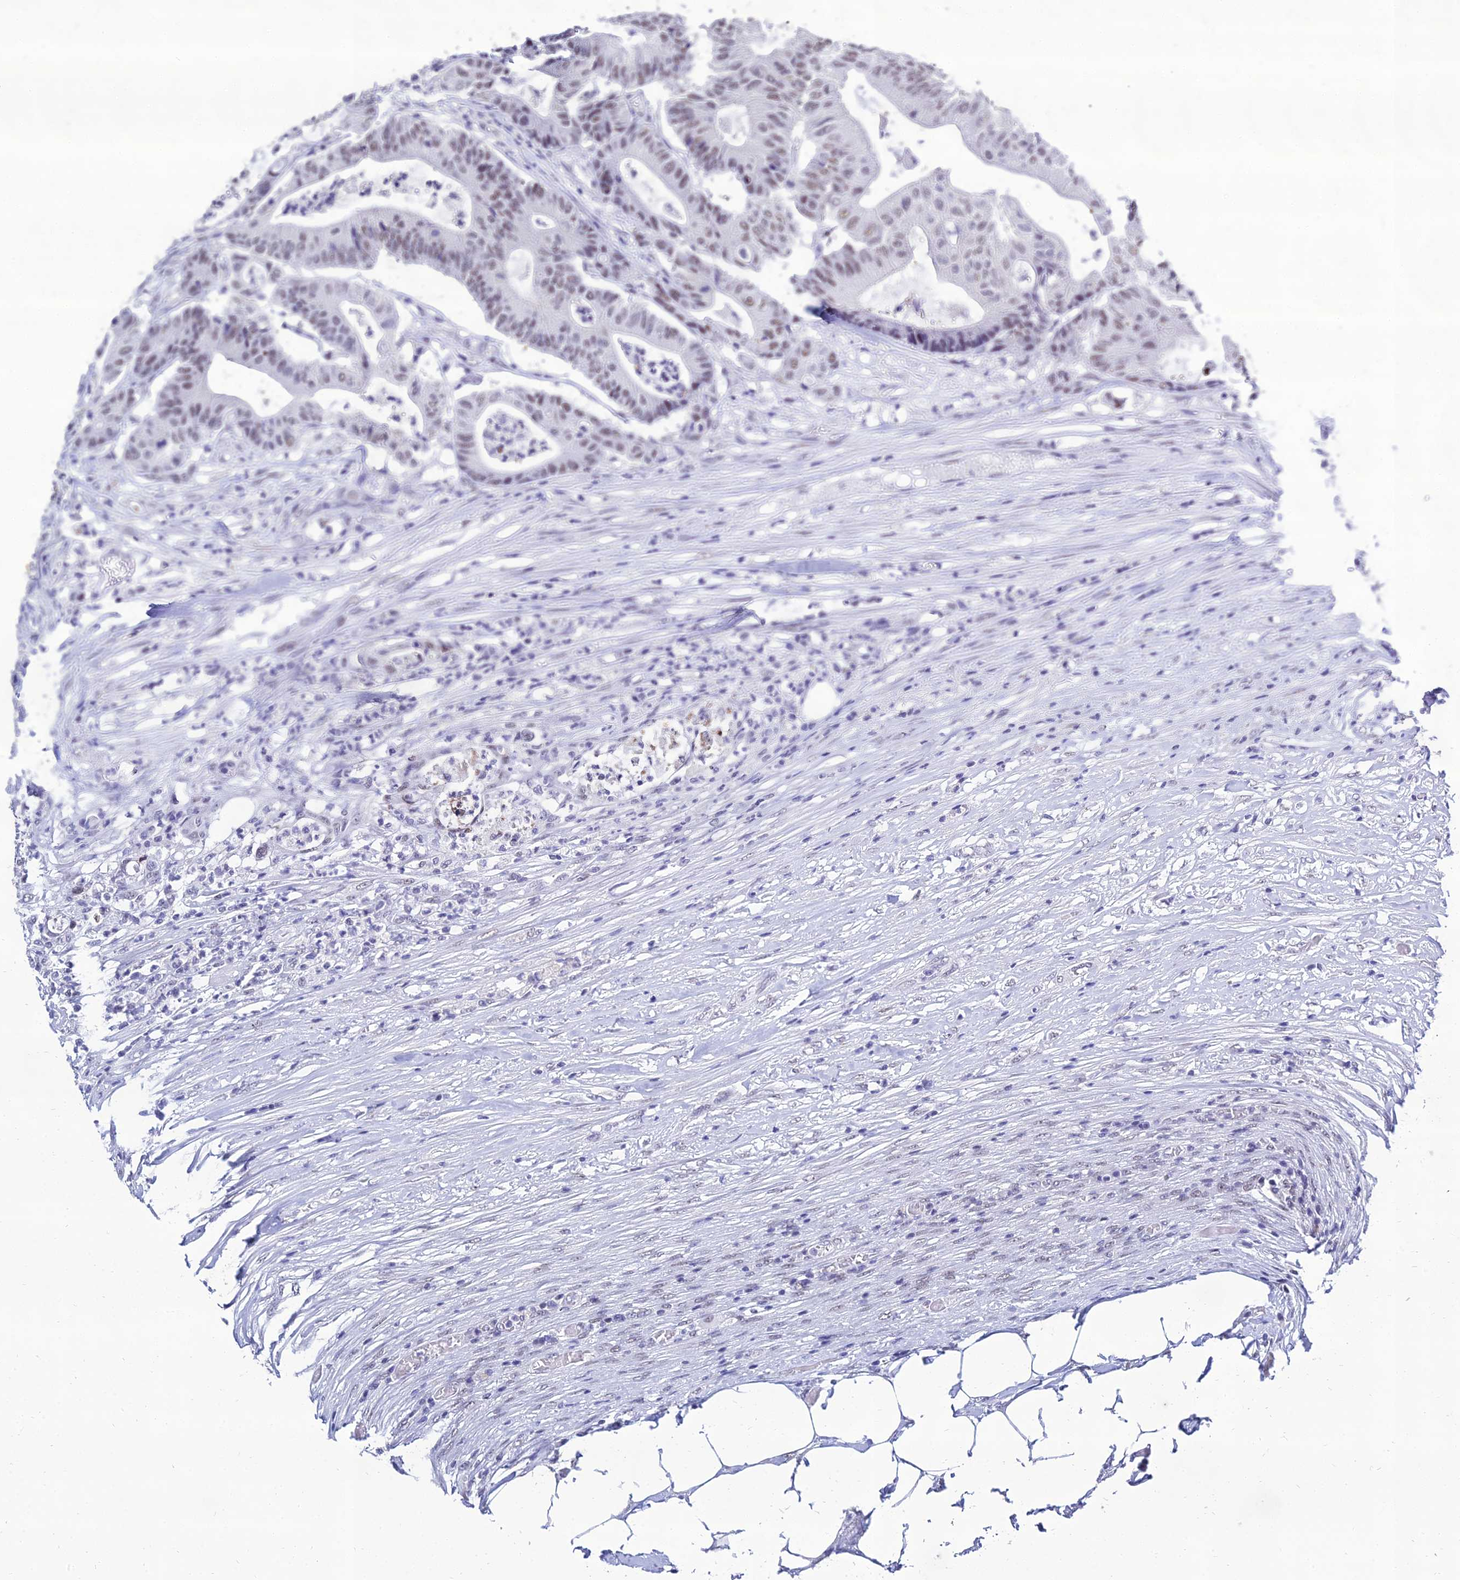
{"staining": {"intensity": "weak", "quantity": ">75%", "location": "nuclear"}, "tissue": "colorectal cancer", "cell_type": "Tumor cells", "image_type": "cancer", "snomed": [{"axis": "morphology", "description": "Adenocarcinoma, NOS"}, {"axis": "topography", "description": "Colon"}], "caption": "This photomicrograph reveals colorectal cancer stained with IHC to label a protein in brown. The nuclear of tumor cells show weak positivity for the protein. Nuclei are counter-stained blue.", "gene": "PPP4R2", "patient": {"sex": "female", "age": 84}}